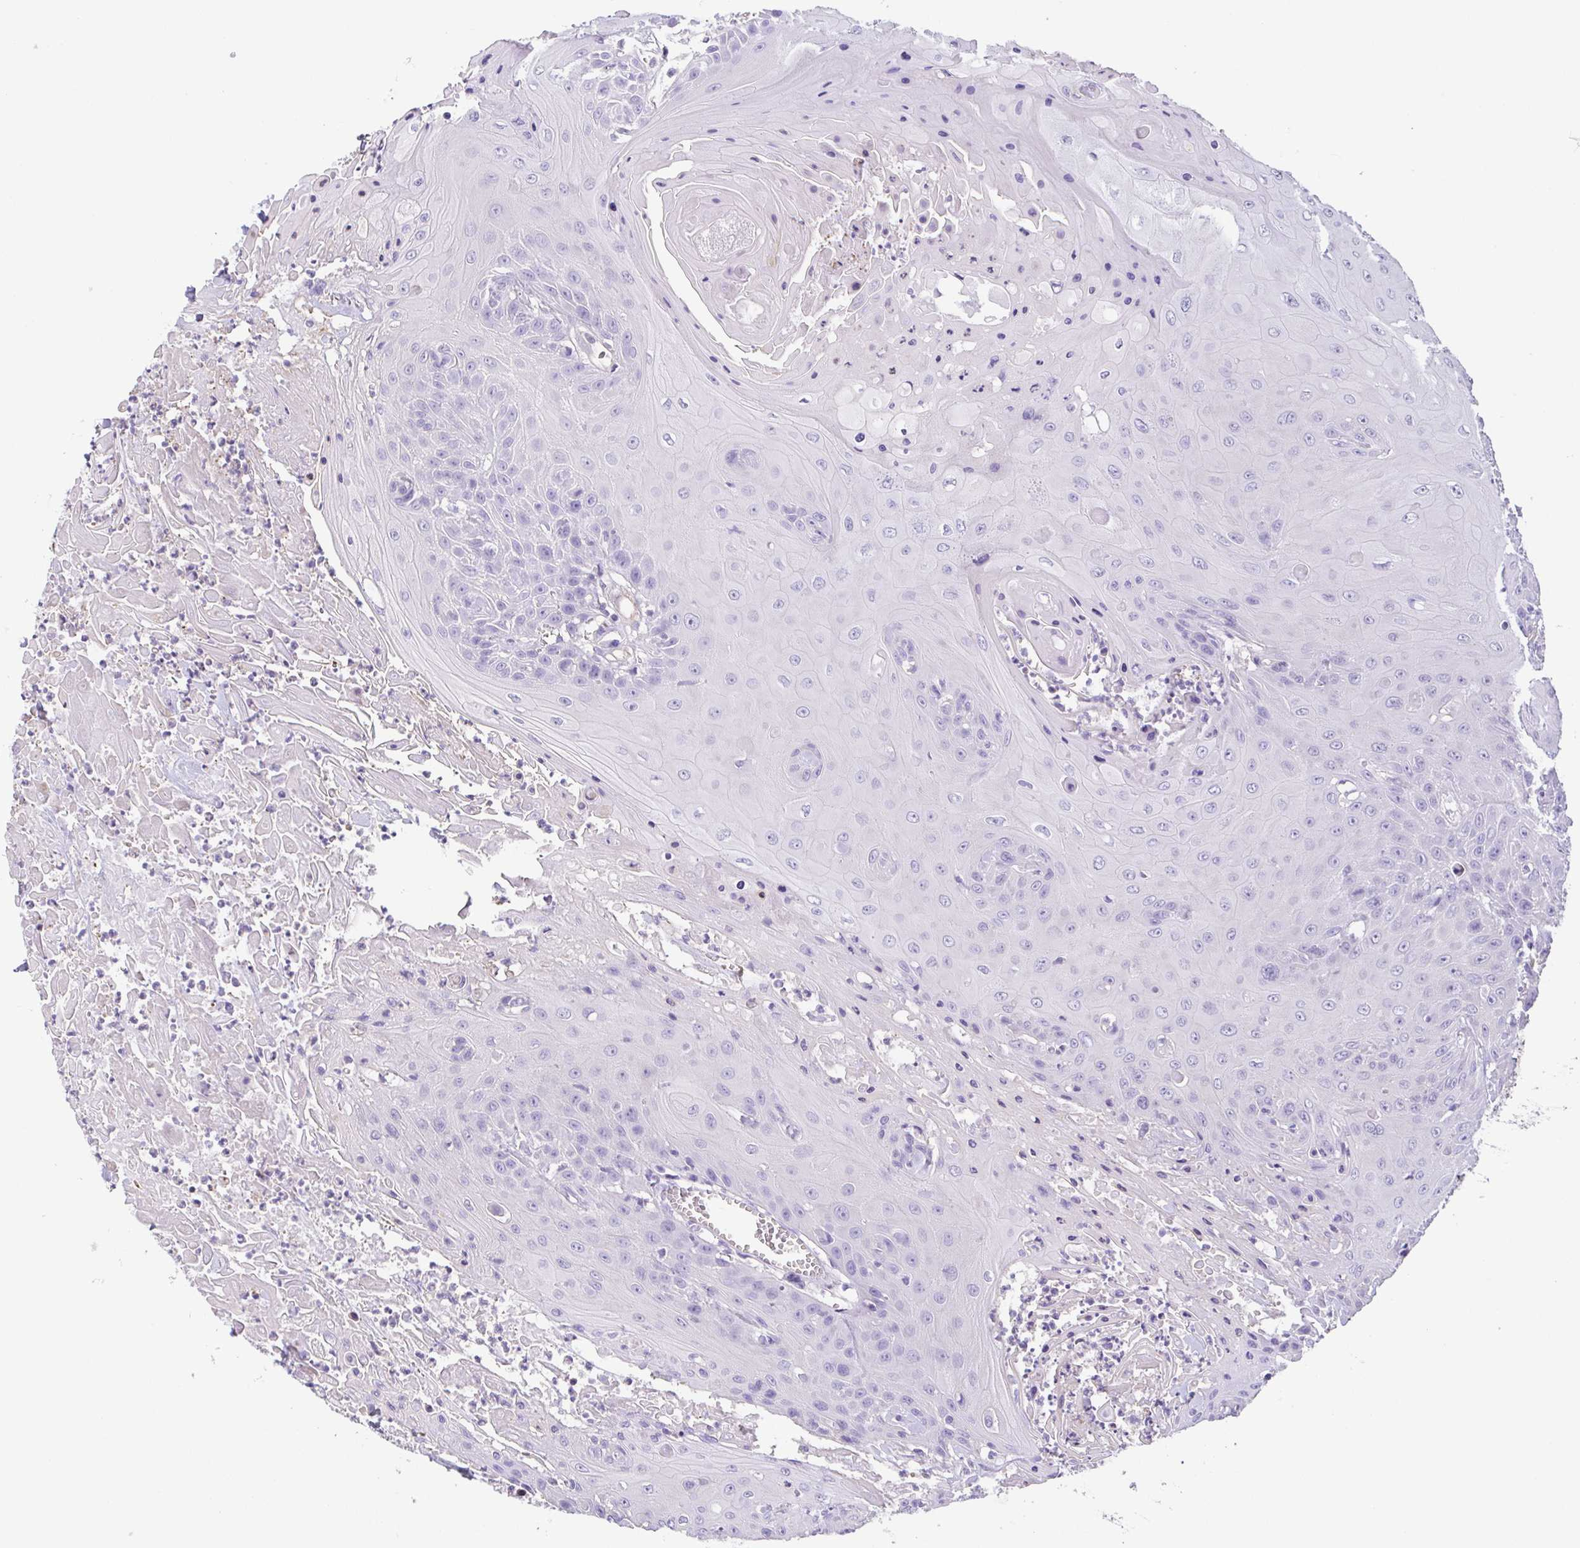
{"staining": {"intensity": "negative", "quantity": "none", "location": "none"}, "tissue": "head and neck cancer", "cell_type": "Tumor cells", "image_type": "cancer", "snomed": [{"axis": "morphology", "description": "Squamous cell carcinoma, NOS"}, {"axis": "topography", "description": "Skin"}, {"axis": "topography", "description": "Head-Neck"}], "caption": "Squamous cell carcinoma (head and neck) stained for a protein using immunohistochemistry reveals no positivity tumor cells.", "gene": "MYL6", "patient": {"sex": "male", "age": 80}}